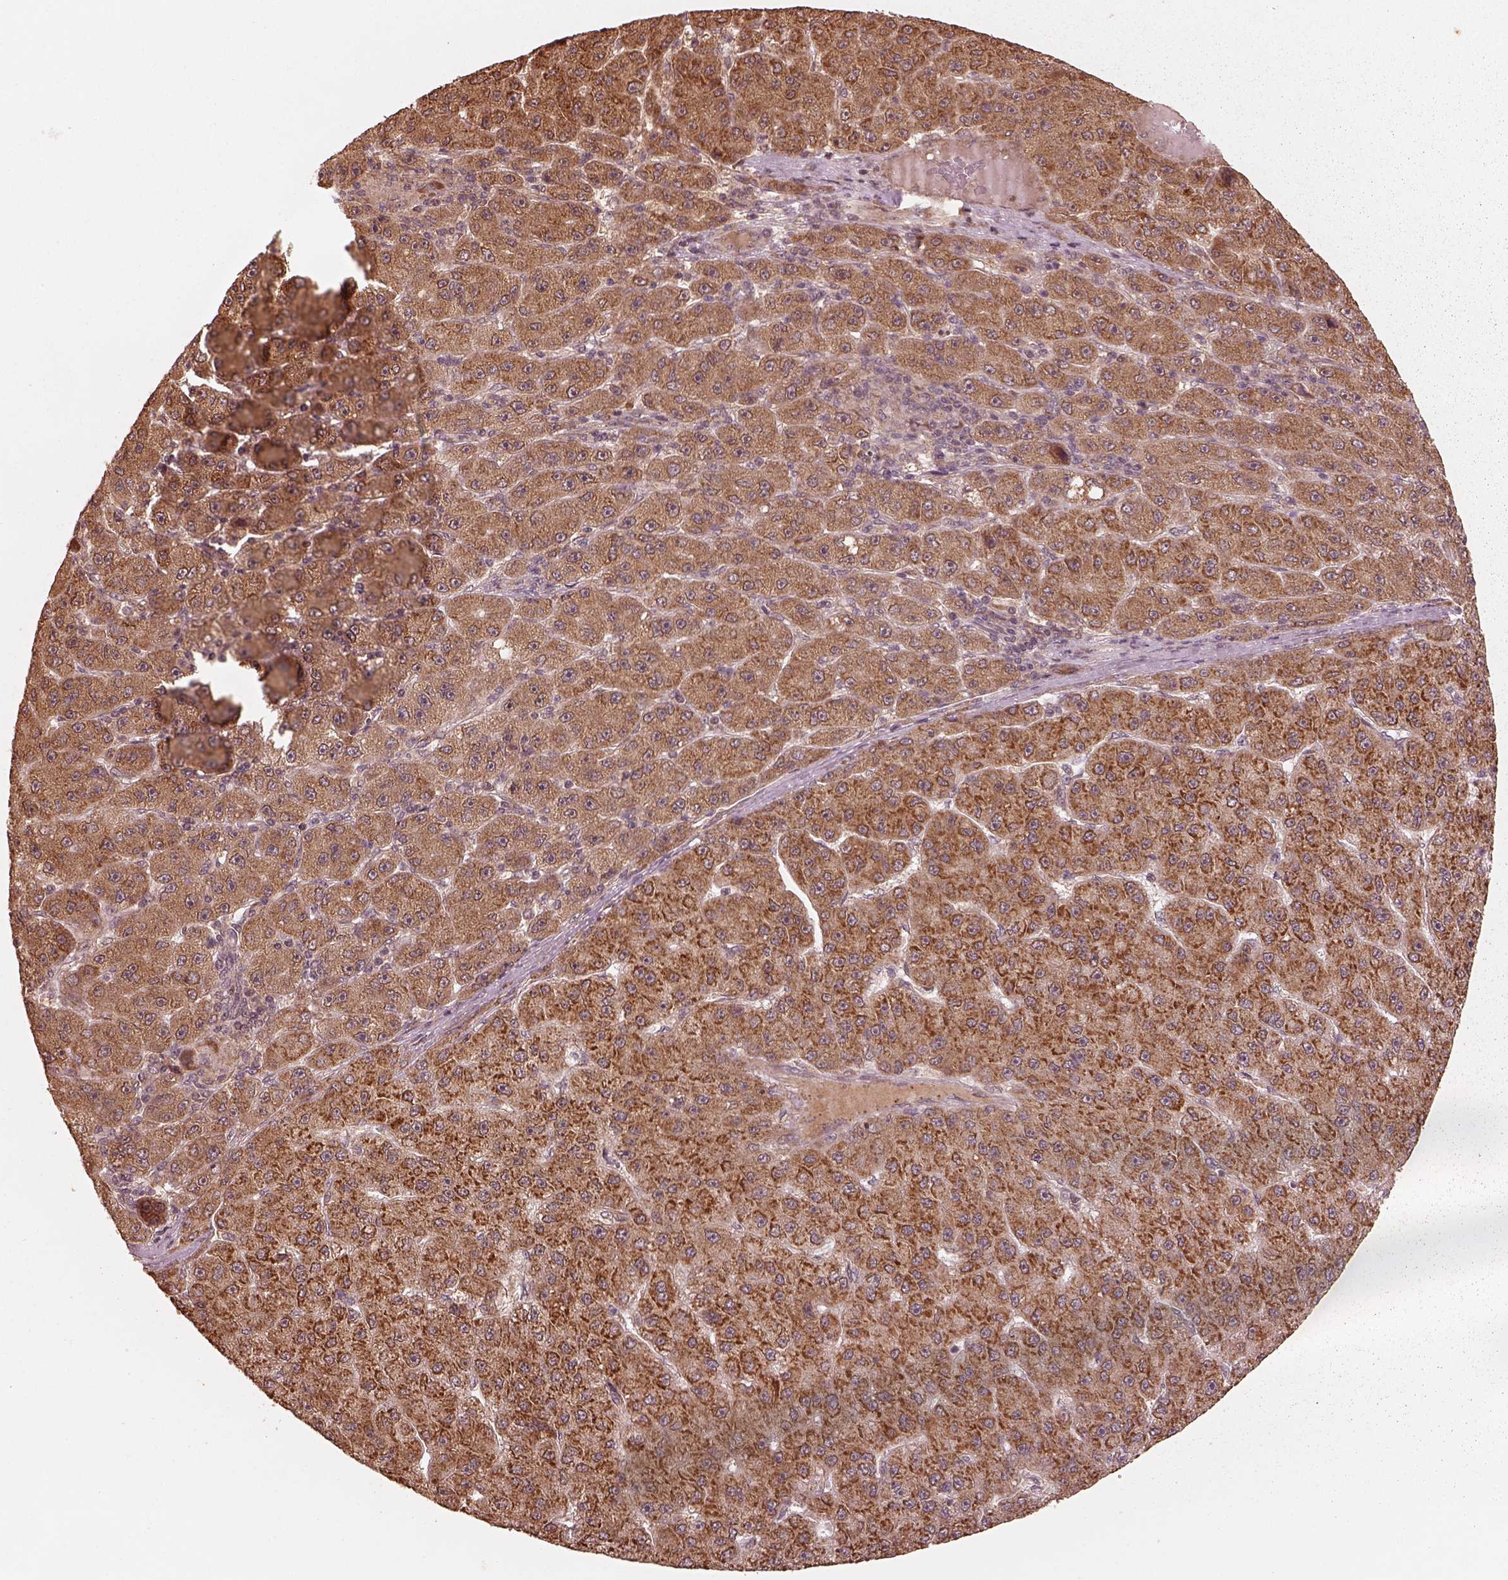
{"staining": {"intensity": "strong", "quantity": ">75%", "location": "cytoplasmic/membranous"}, "tissue": "liver cancer", "cell_type": "Tumor cells", "image_type": "cancer", "snomed": [{"axis": "morphology", "description": "Carcinoma, Hepatocellular, NOS"}, {"axis": "topography", "description": "Liver"}], "caption": "Hepatocellular carcinoma (liver) tissue reveals strong cytoplasmic/membranous staining in about >75% of tumor cells", "gene": "DNAJC25", "patient": {"sex": "male", "age": 67}}